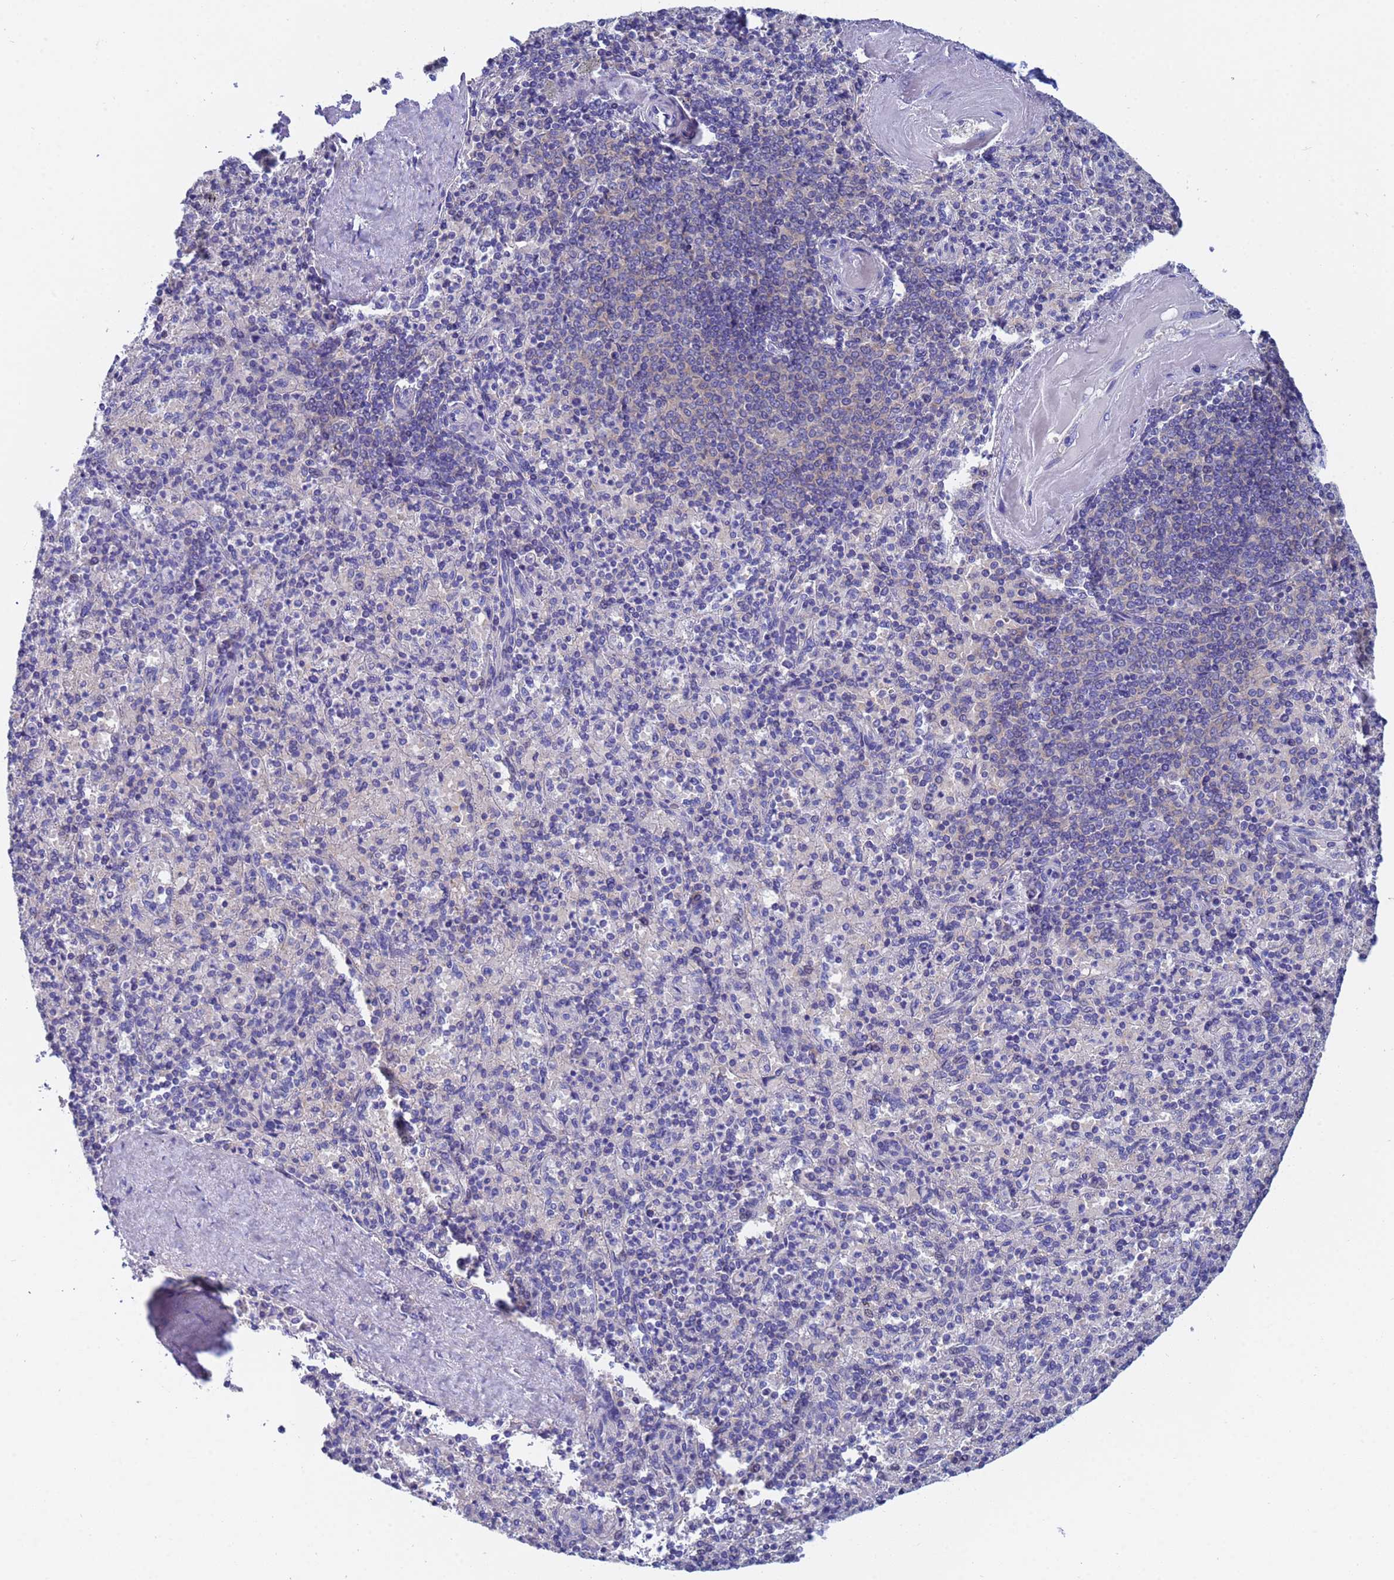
{"staining": {"intensity": "negative", "quantity": "none", "location": "none"}, "tissue": "spleen", "cell_type": "Cells in red pulp", "image_type": "normal", "snomed": [{"axis": "morphology", "description": "Normal tissue, NOS"}, {"axis": "topography", "description": "Spleen"}], "caption": "Immunohistochemistry histopathology image of normal human spleen stained for a protein (brown), which displays no expression in cells in red pulp.", "gene": "UBE2O", "patient": {"sex": "male", "age": 82}}